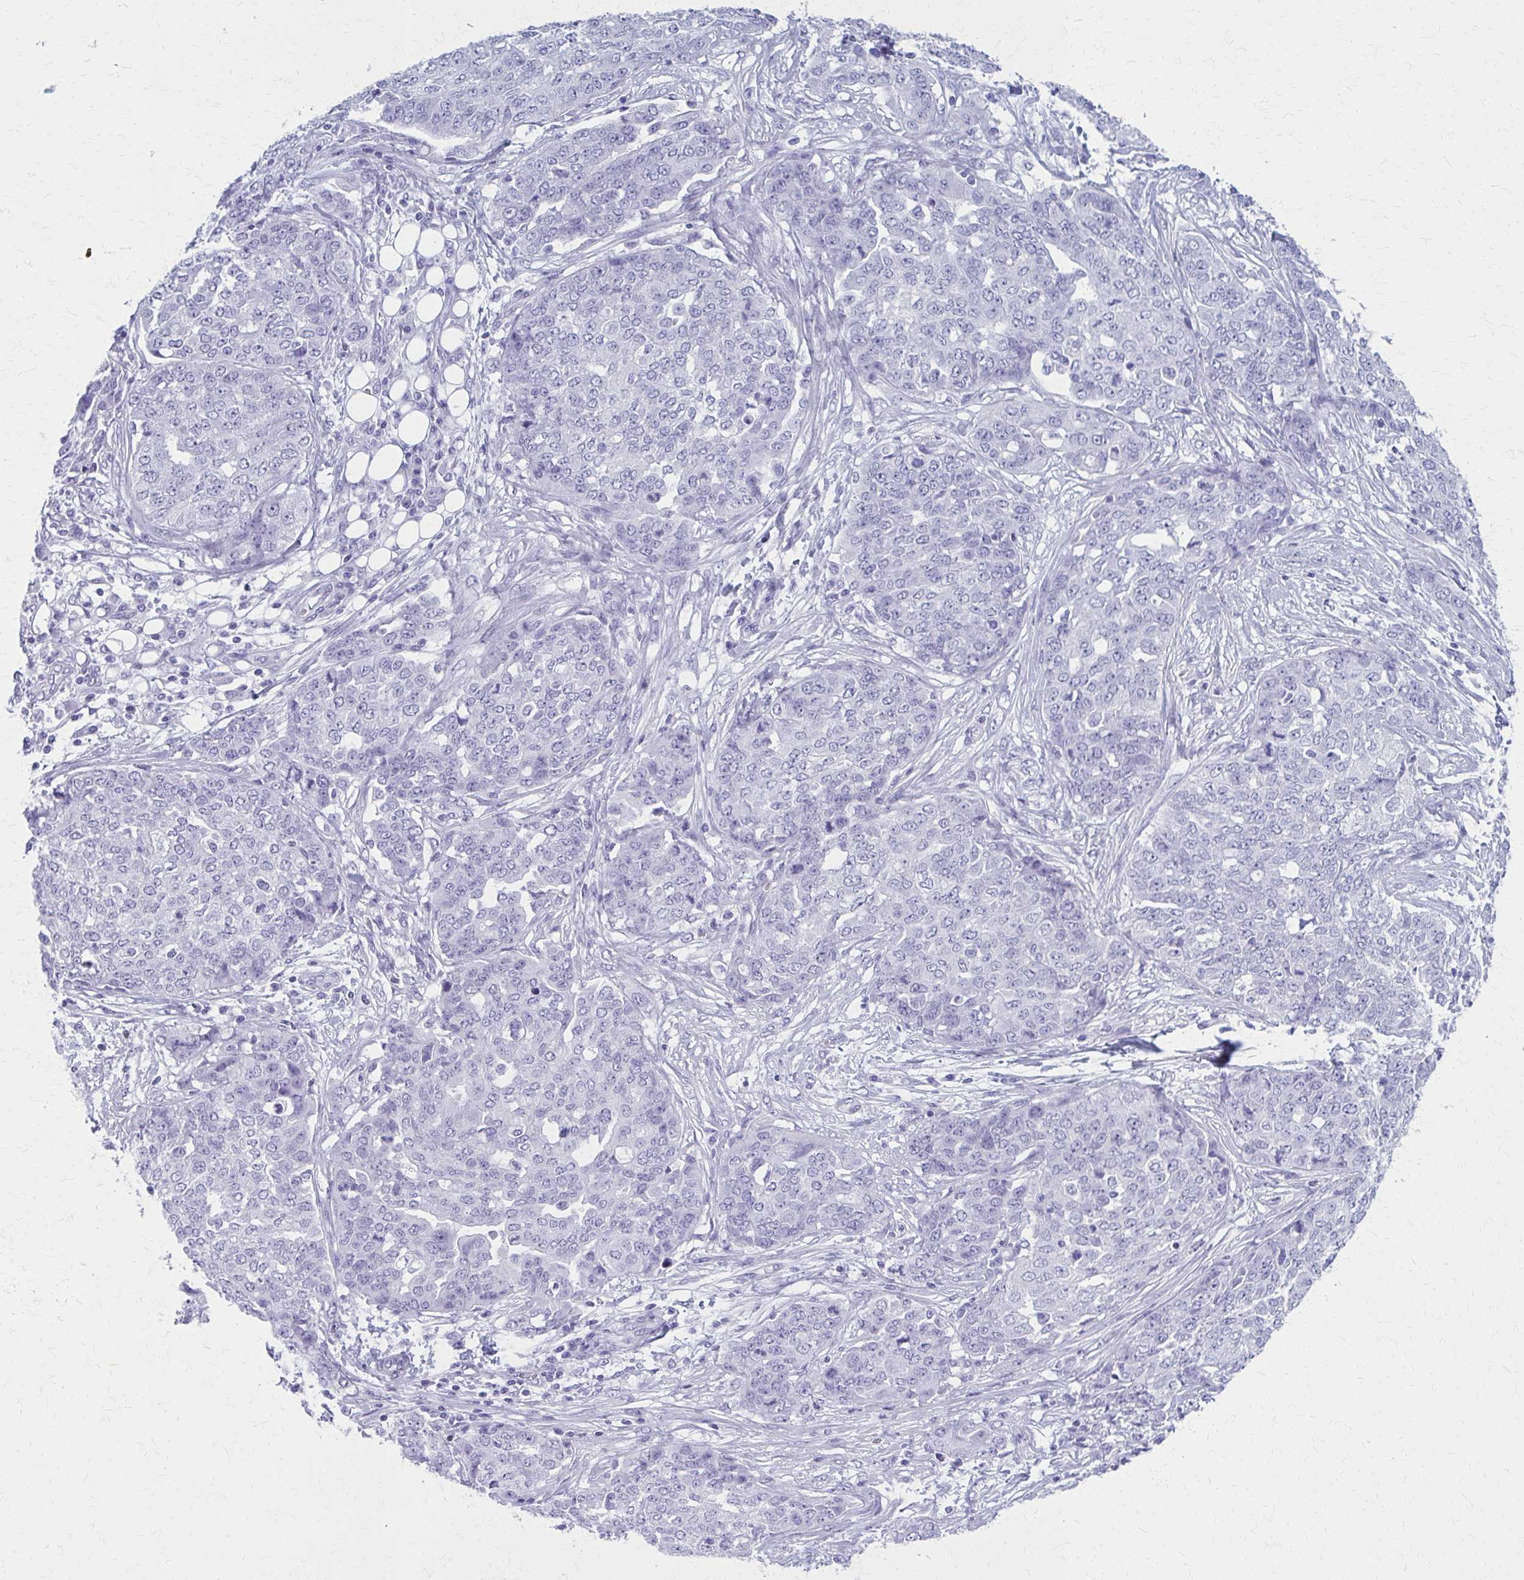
{"staining": {"intensity": "negative", "quantity": "none", "location": "none"}, "tissue": "ovarian cancer", "cell_type": "Tumor cells", "image_type": "cancer", "snomed": [{"axis": "morphology", "description": "Cystadenocarcinoma, serous, NOS"}, {"axis": "topography", "description": "Soft tissue"}, {"axis": "topography", "description": "Ovary"}], "caption": "Tumor cells are negative for protein expression in human serous cystadenocarcinoma (ovarian).", "gene": "CELF5", "patient": {"sex": "female", "age": 57}}